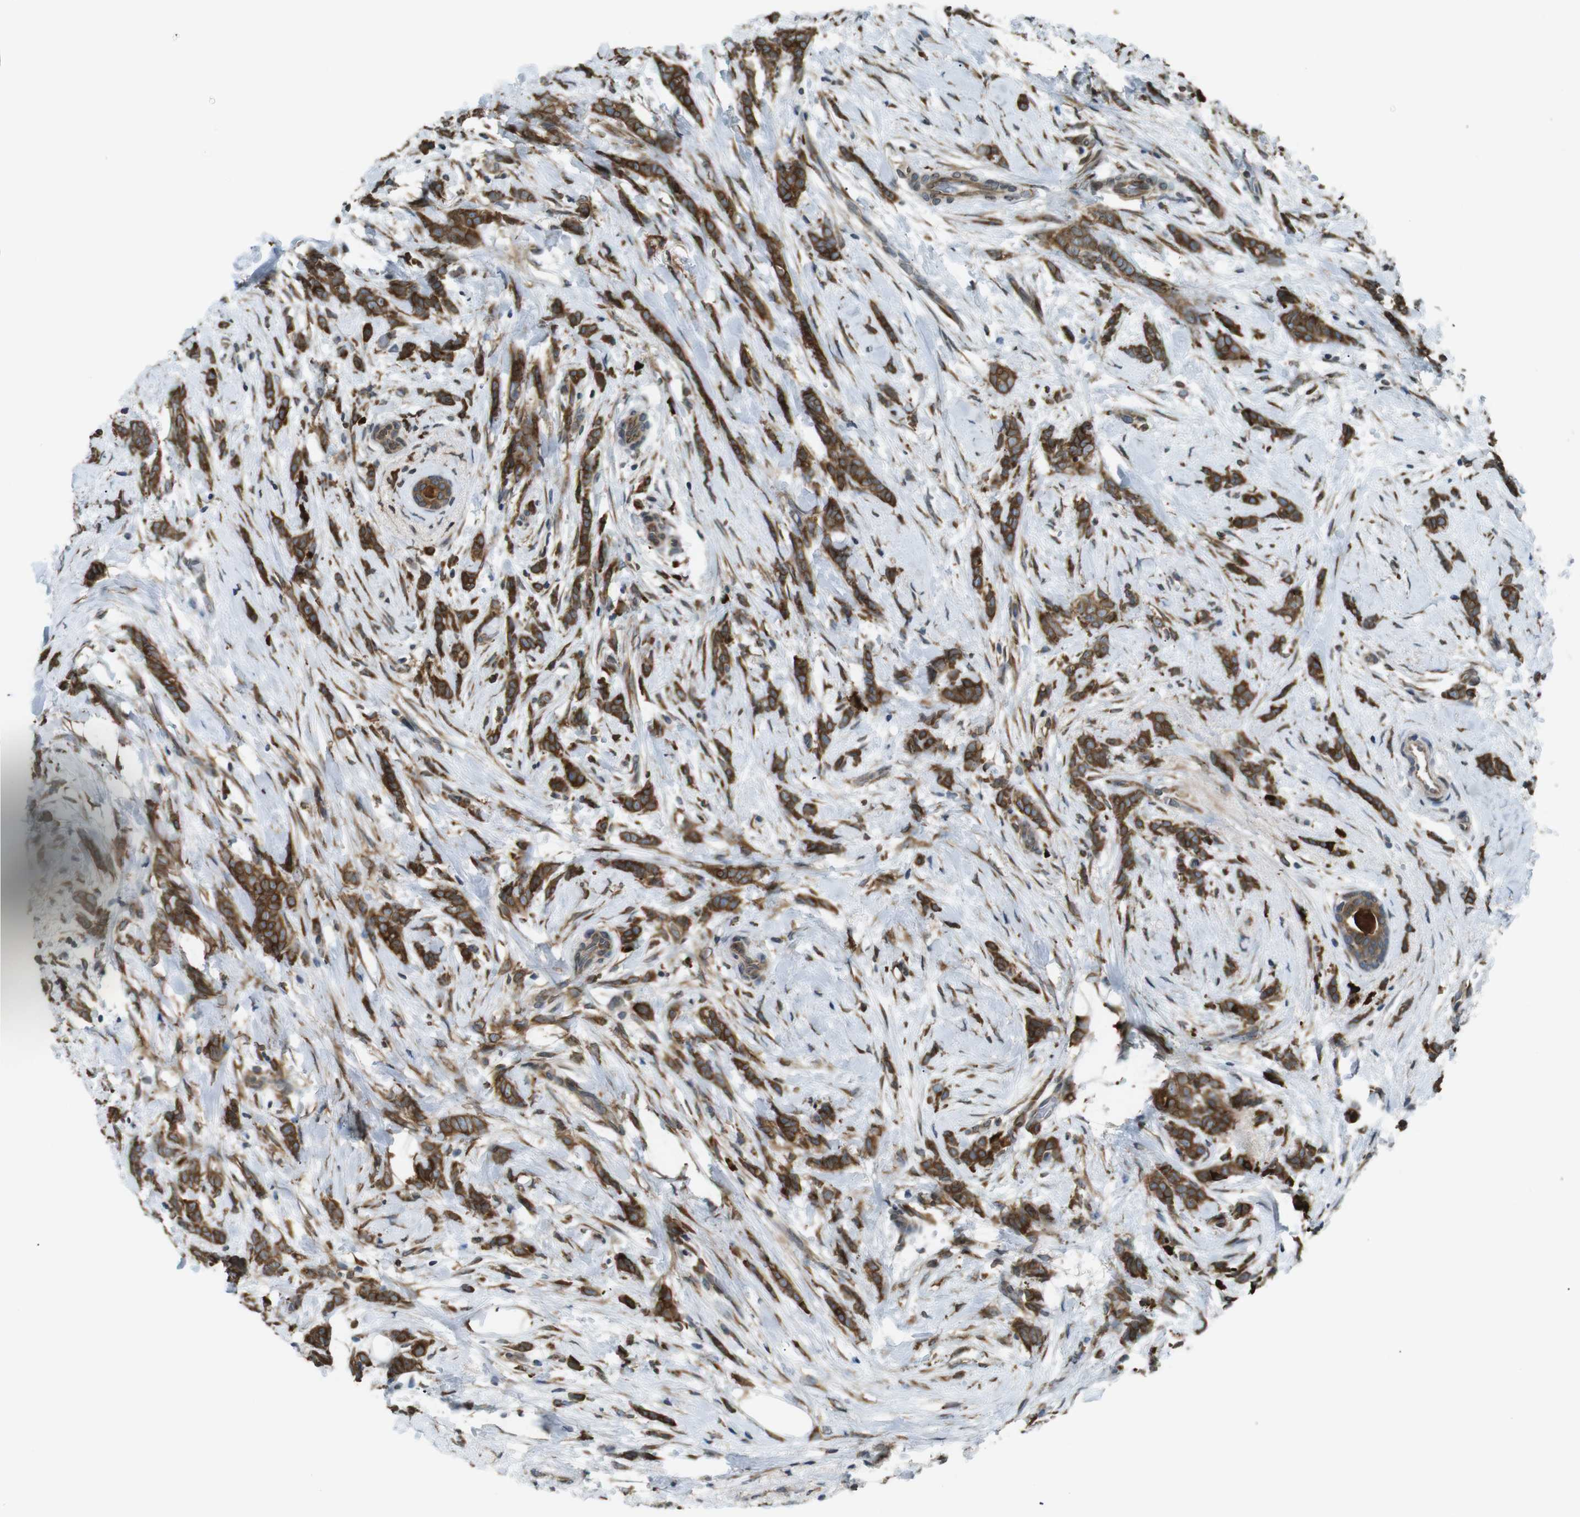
{"staining": {"intensity": "strong", "quantity": ">75%", "location": "cytoplasmic/membranous"}, "tissue": "breast cancer", "cell_type": "Tumor cells", "image_type": "cancer", "snomed": [{"axis": "morphology", "description": "Lobular carcinoma, in situ"}, {"axis": "morphology", "description": "Lobular carcinoma"}, {"axis": "topography", "description": "Breast"}], "caption": "DAB immunohistochemical staining of breast cancer reveals strong cytoplasmic/membranous protein staining in approximately >75% of tumor cells. (IHC, brightfield microscopy, high magnification).", "gene": "TMED4", "patient": {"sex": "female", "age": 41}}